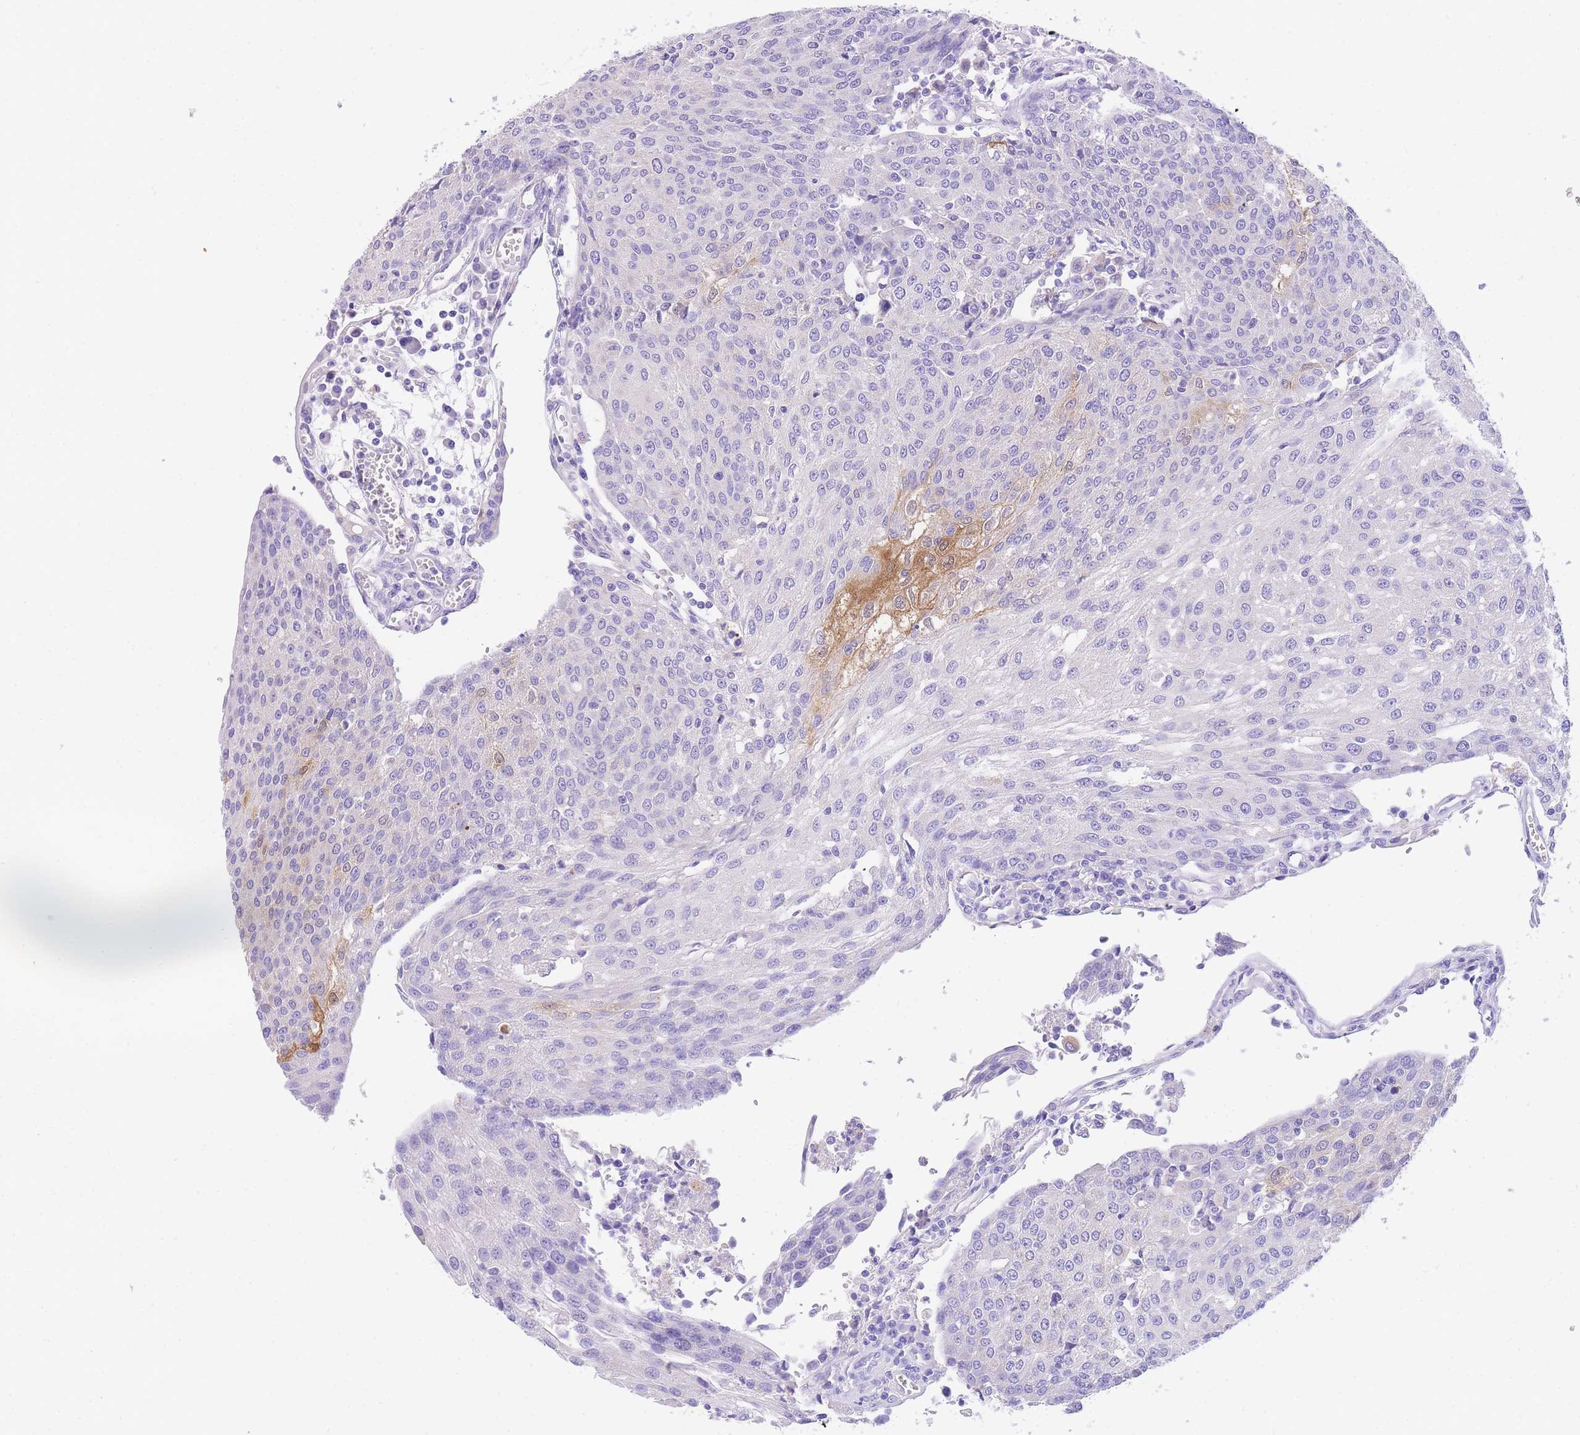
{"staining": {"intensity": "negative", "quantity": "none", "location": "none"}, "tissue": "urothelial cancer", "cell_type": "Tumor cells", "image_type": "cancer", "snomed": [{"axis": "morphology", "description": "Urothelial carcinoma, High grade"}, {"axis": "topography", "description": "Urinary bladder"}], "caption": "Protein analysis of urothelial cancer reveals no significant positivity in tumor cells.", "gene": "EPN2", "patient": {"sex": "female", "age": 85}}